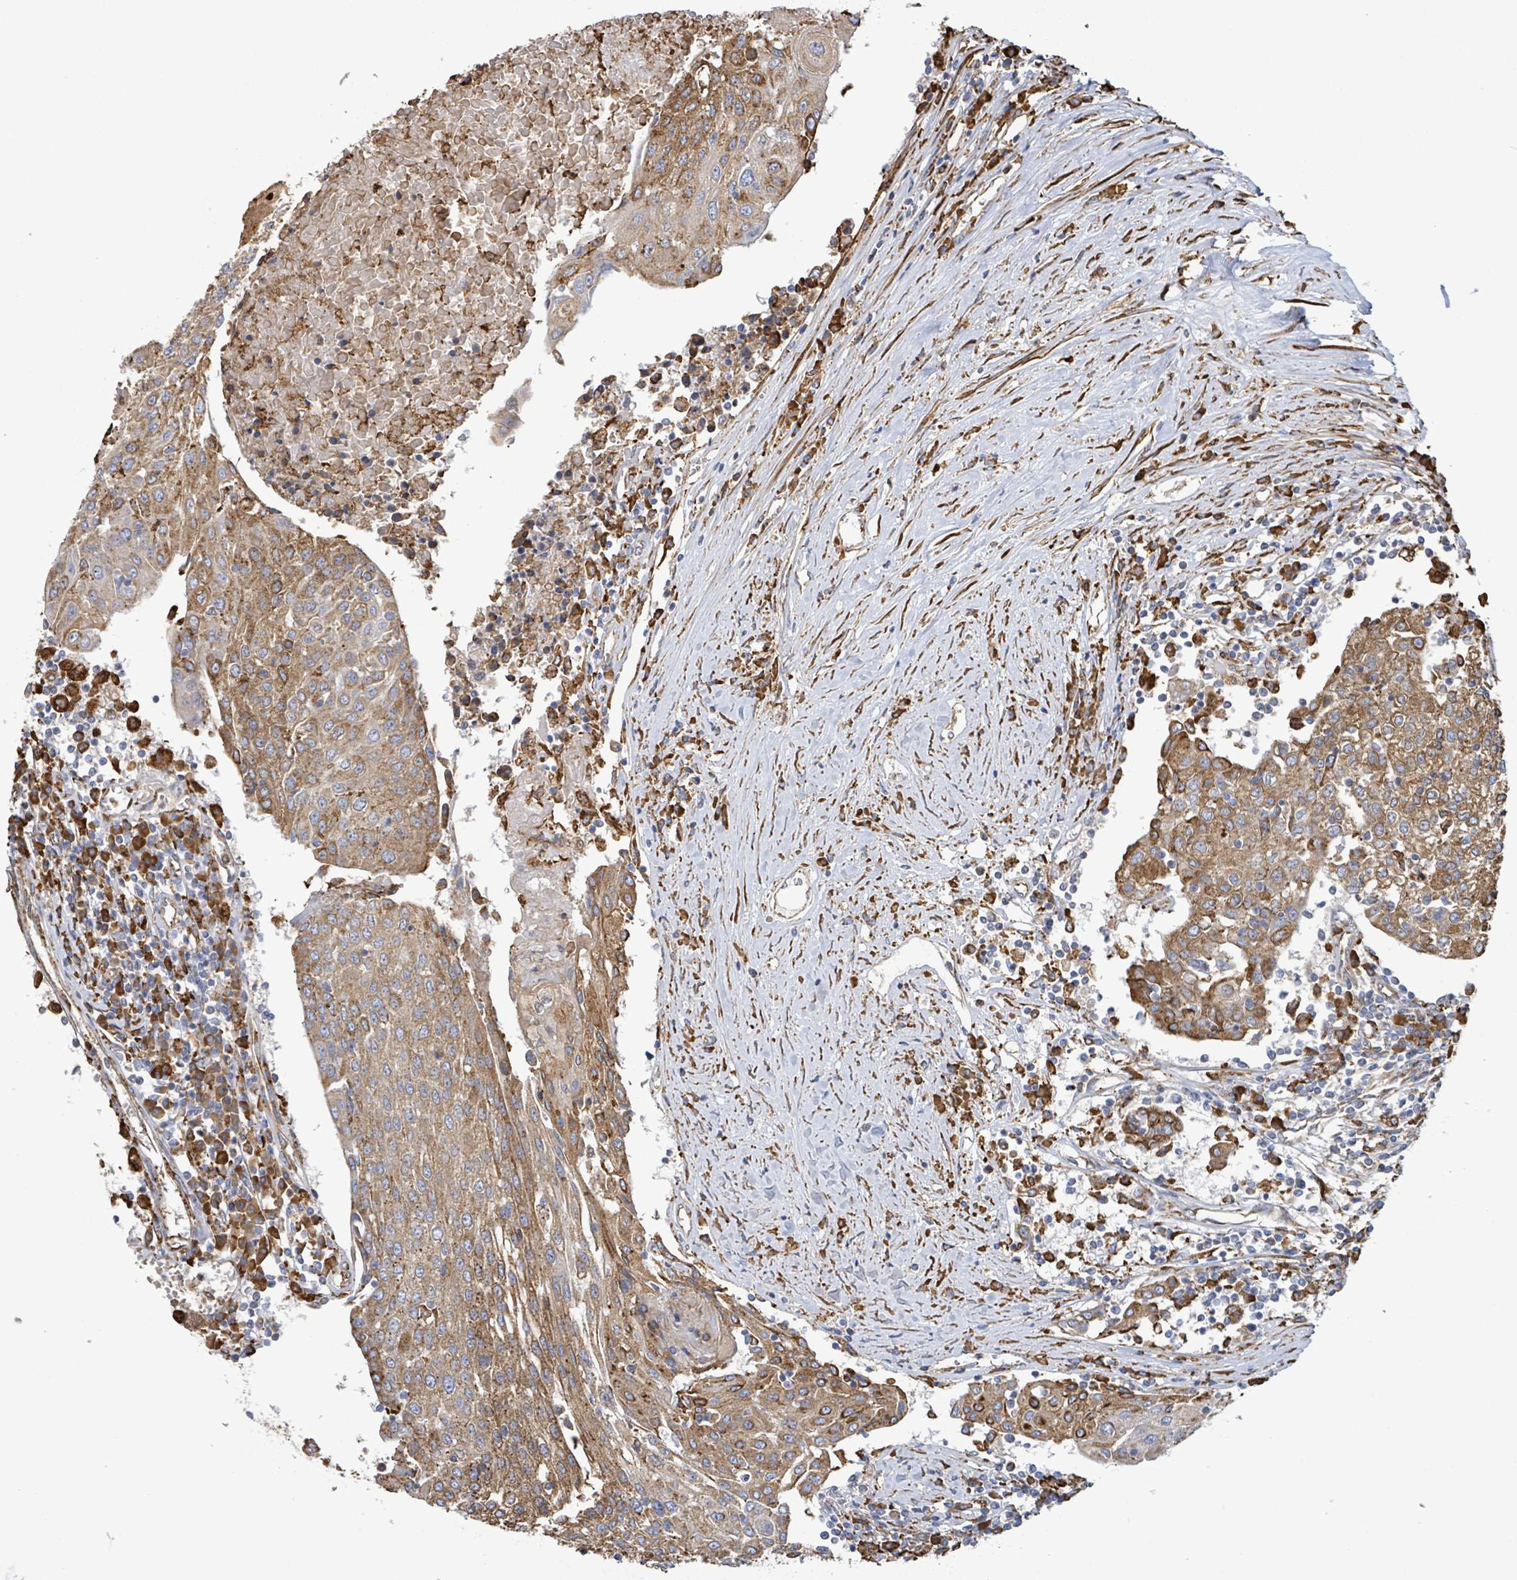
{"staining": {"intensity": "moderate", "quantity": ">75%", "location": "cytoplasmic/membranous"}, "tissue": "urothelial cancer", "cell_type": "Tumor cells", "image_type": "cancer", "snomed": [{"axis": "morphology", "description": "Urothelial carcinoma, High grade"}, {"axis": "topography", "description": "Urinary bladder"}], "caption": "High-grade urothelial carcinoma tissue displays moderate cytoplasmic/membranous positivity in about >75% of tumor cells, visualized by immunohistochemistry. (IHC, brightfield microscopy, high magnification).", "gene": "RFPL4A", "patient": {"sex": "female", "age": 85}}